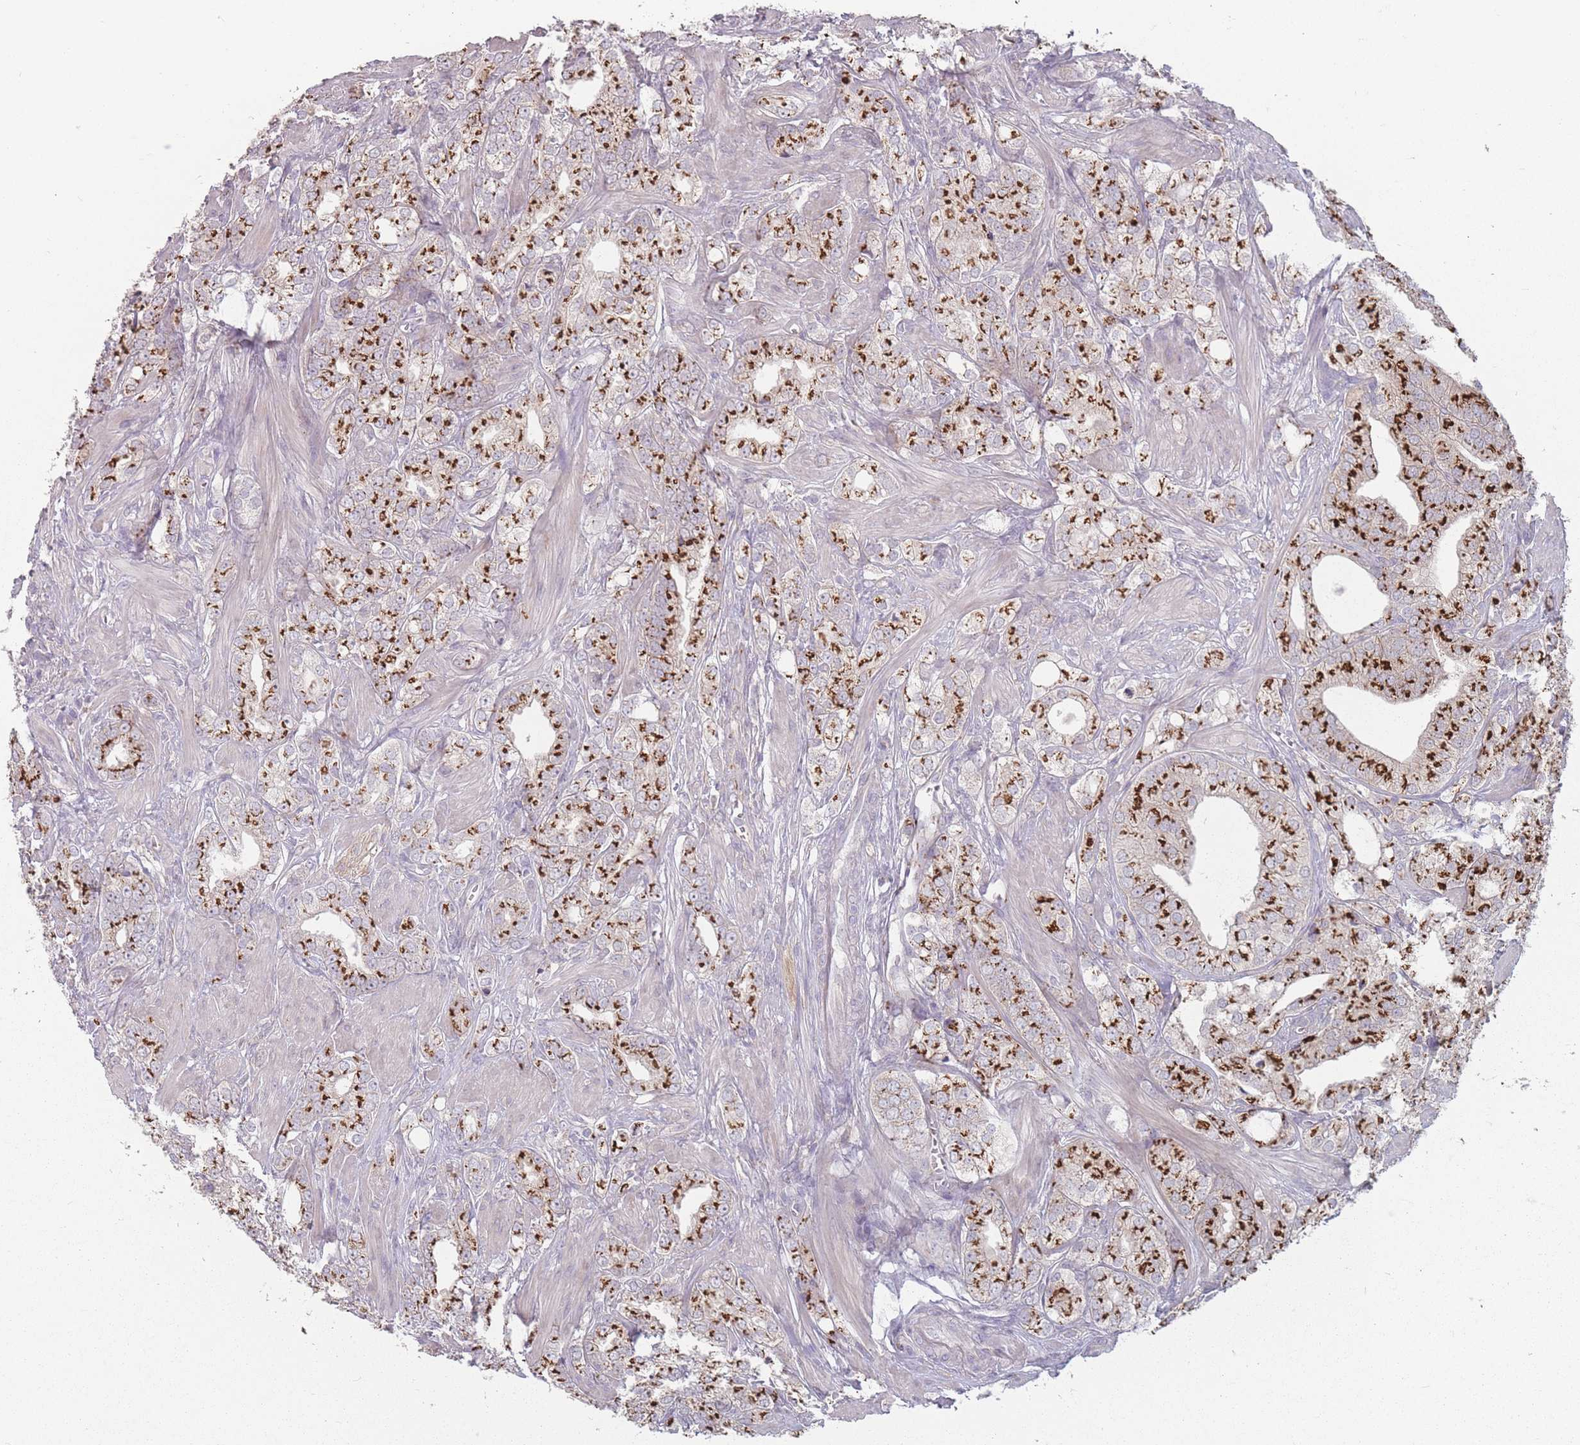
{"staining": {"intensity": "strong", "quantity": ">75%", "location": "cytoplasmic/membranous"}, "tissue": "prostate cancer", "cell_type": "Tumor cells", "image_type": "cancer", "snomed": [{"axis": "morphology", "description": "Adenocarcinoma, High grade"}, {"axis": "topography", "description": "Prostate"}], "caption": "Prostate cancer was stained to show a protein in brown. There is high levels of strong cytoplasmic/membranous staining in about >75% of tumor cells.", "gene": "AKAIN1", "patient": {"sex": "male", "age": 50}}